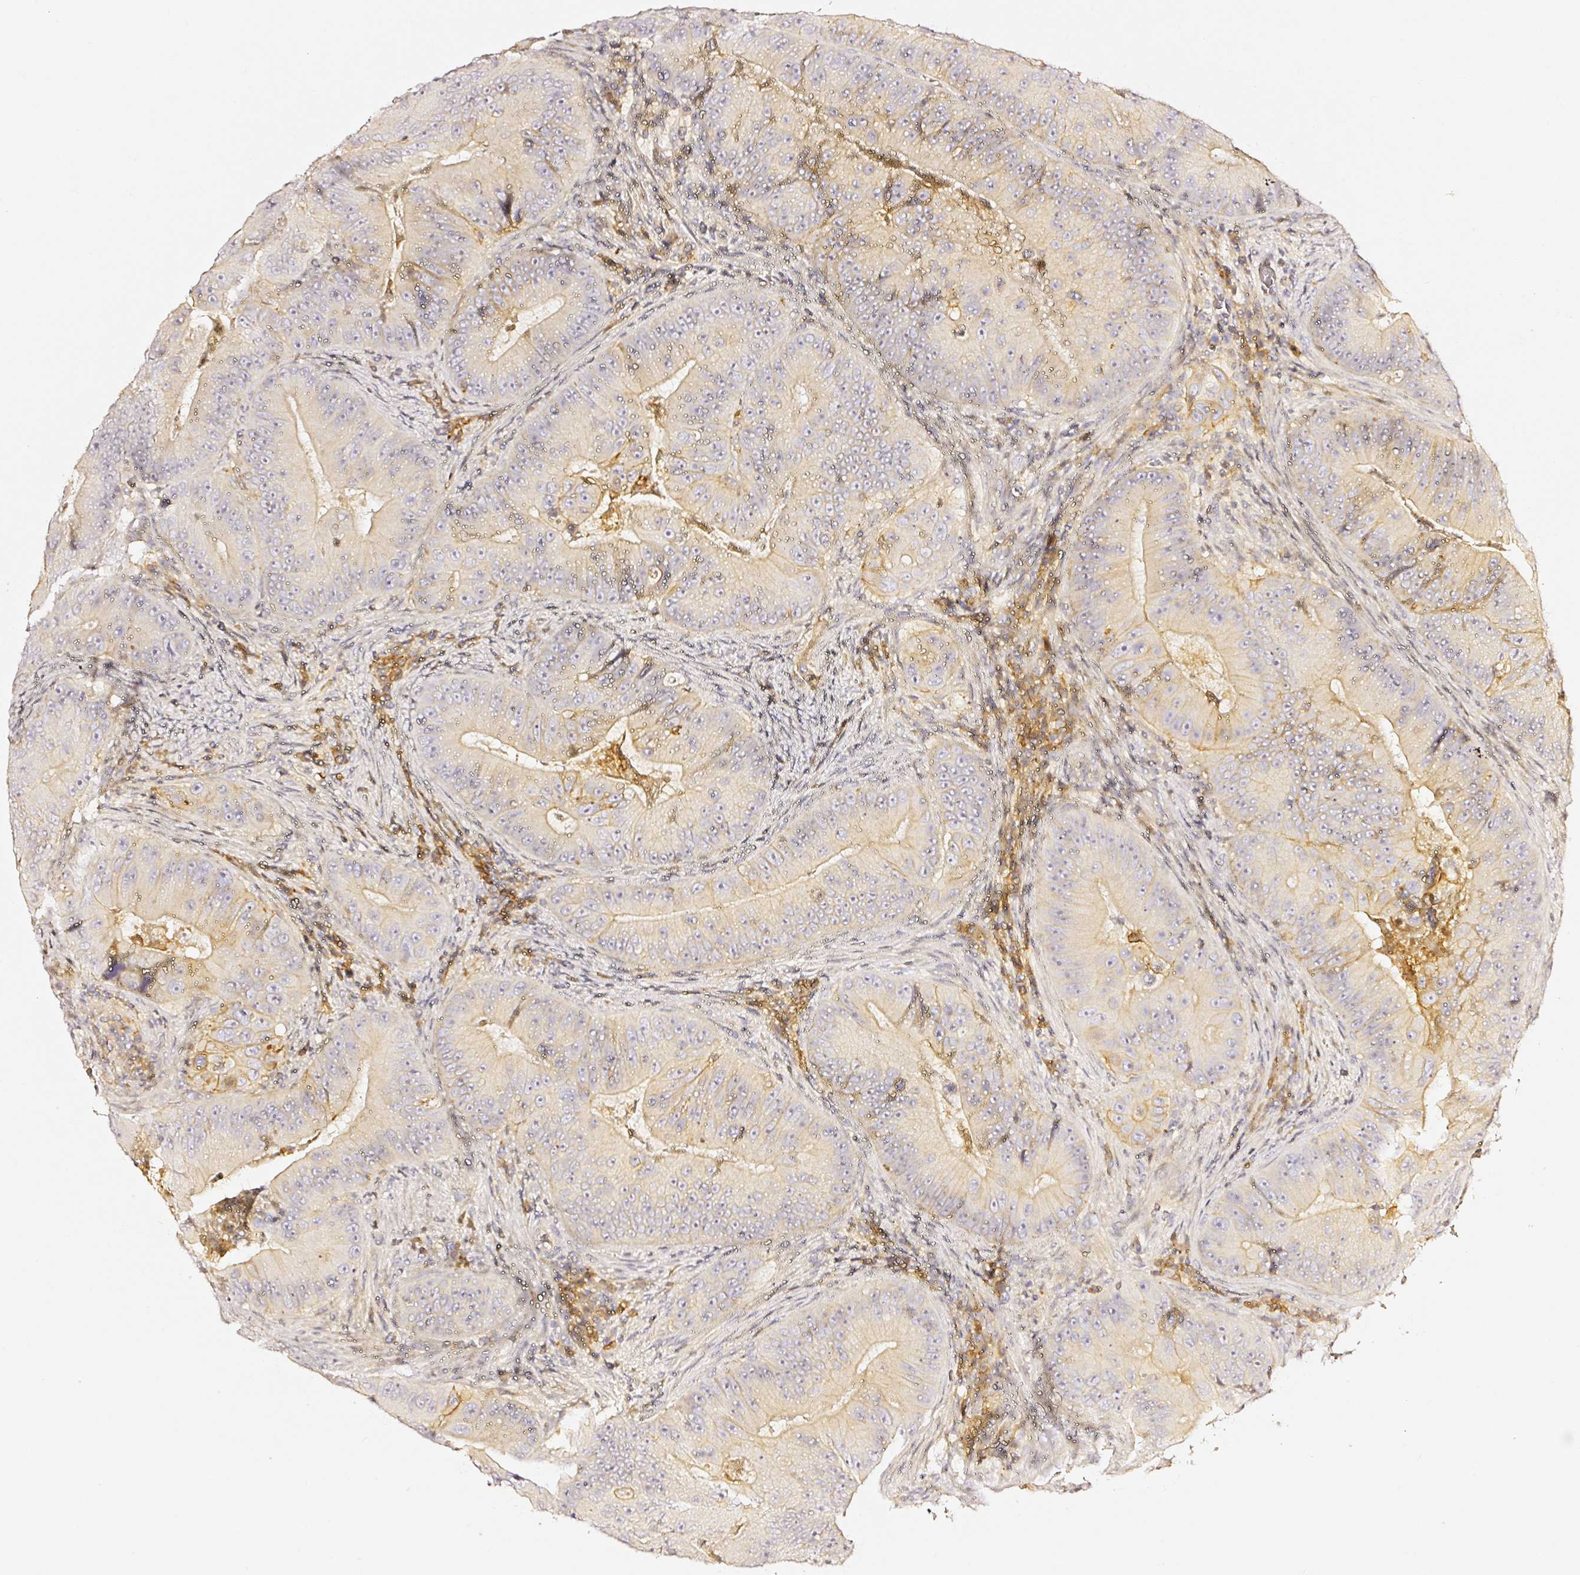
{"staining": {"intensity": "weak", "quantity": "<25%", "location": "cytoplasmic/membranous"}, "tissue": "colorectal cancer", "cell_type": "Tumor cells", "image_type": "cancer", "snomed": [{"axis": "morphology", "description": "Adenocarcinoma, NOS"}, {"axis": "topography", "description": "Colon"}], "caption": "Immunohistochemistry micrograph of neoplastic tissue: human colorectal cancer (adenocarcinoma) stained with DAB (3,3'-diaminobenzidine) demonstrates no significant protein staining in tumor cells.", "gene": "CD47", "patient": {"sex": "female", "age": 86}}